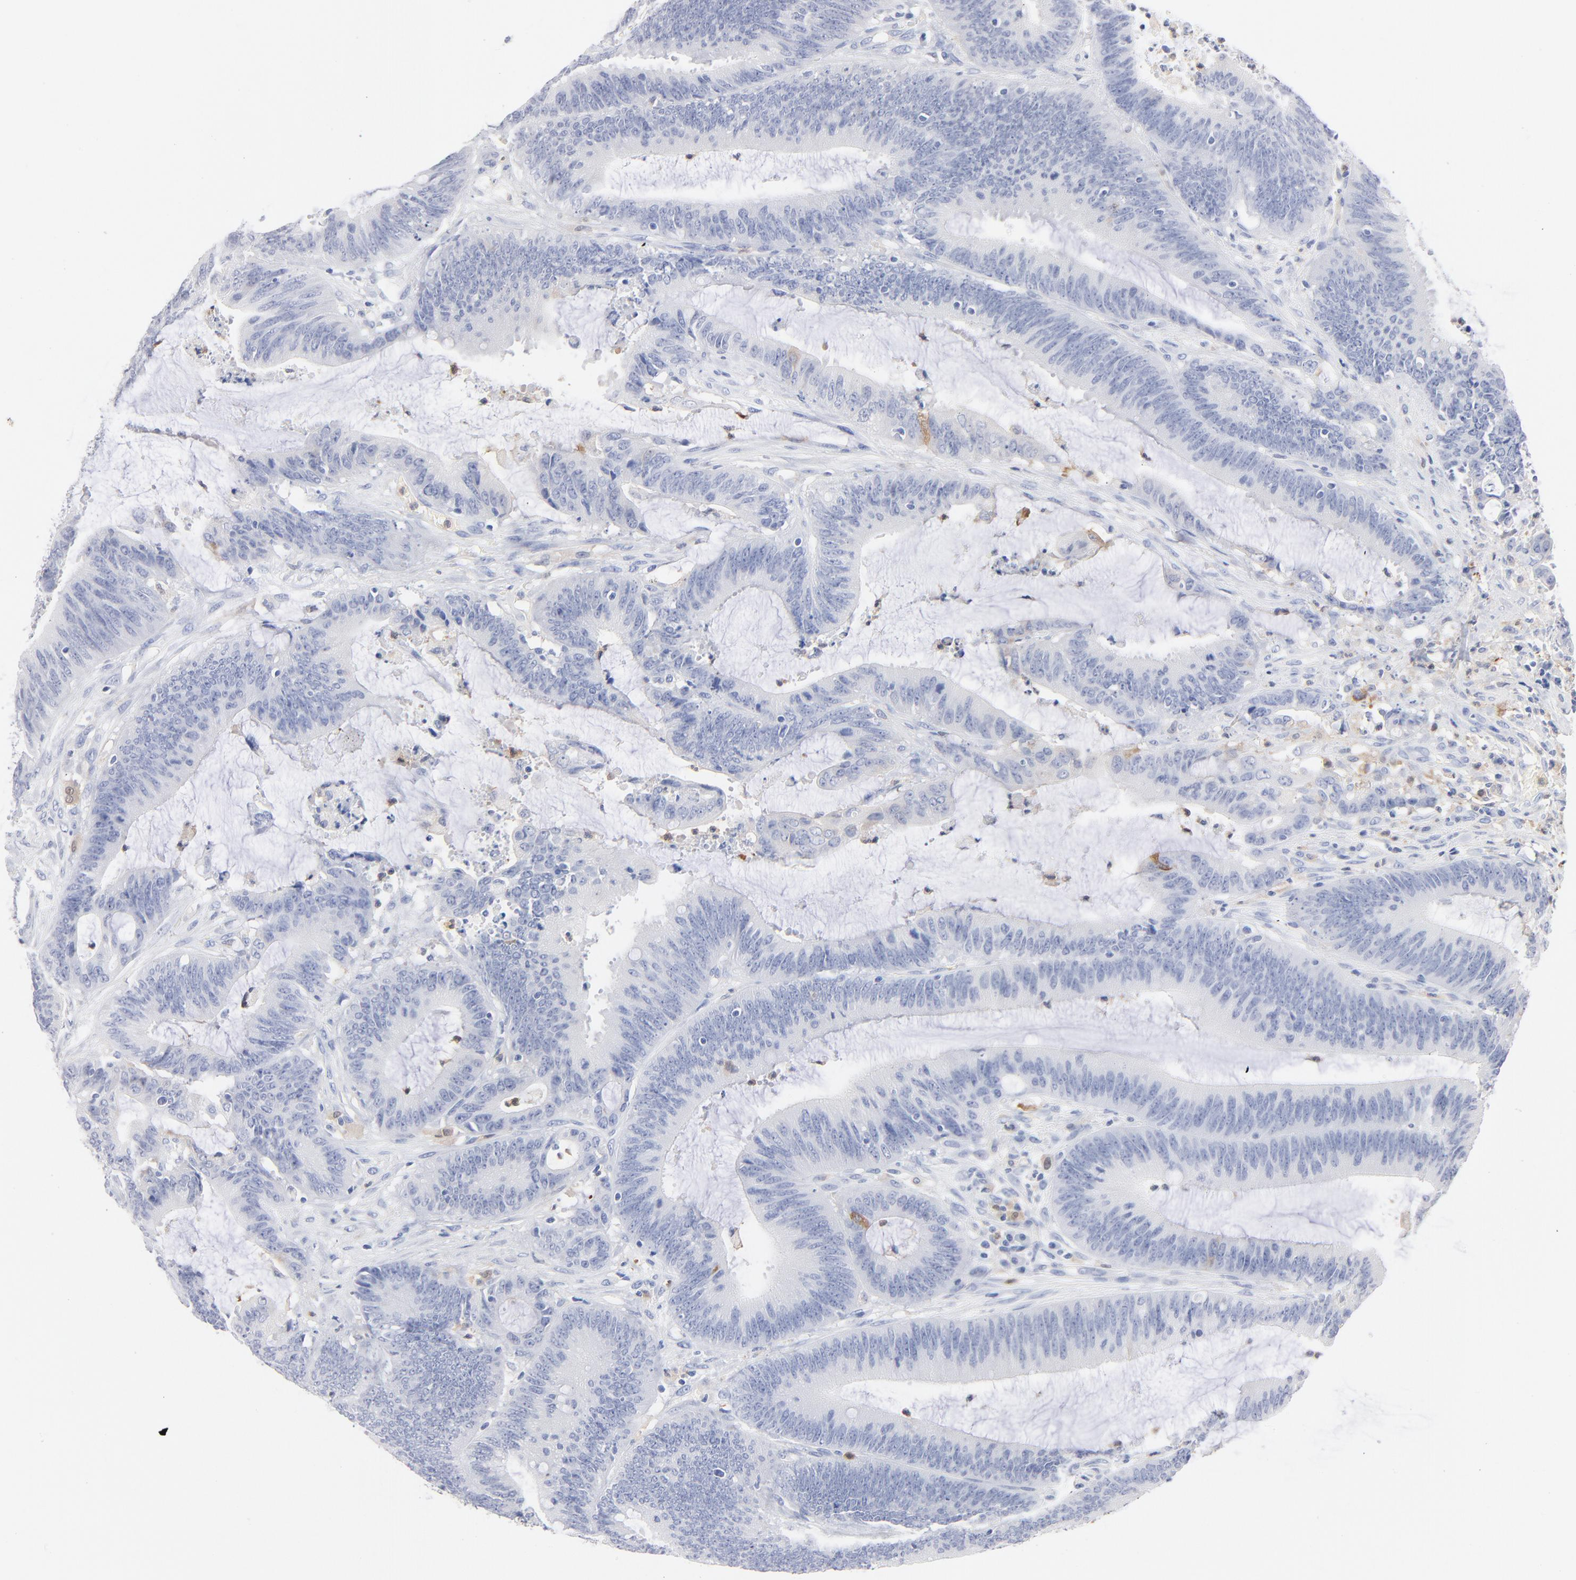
{"staining": {"intensity": "negative", "quantity": "none", "location": "none"}, "tissue": "colorectal cancer", "cell_type": "Tumor cells", "image_type": "cancer", "snomed": [{"axis": "morphology", "description": "Adenocarcinoma, NOS"}, {"axis": "topography", "description": "Rectum"}], "caption": "Adenocarcinoma (colorectal) was stained to show a protein in brown. There is no significant expression in tumor cells.", "gene": "IFIT2", "patient": {"sex": "female", "age": 66}}